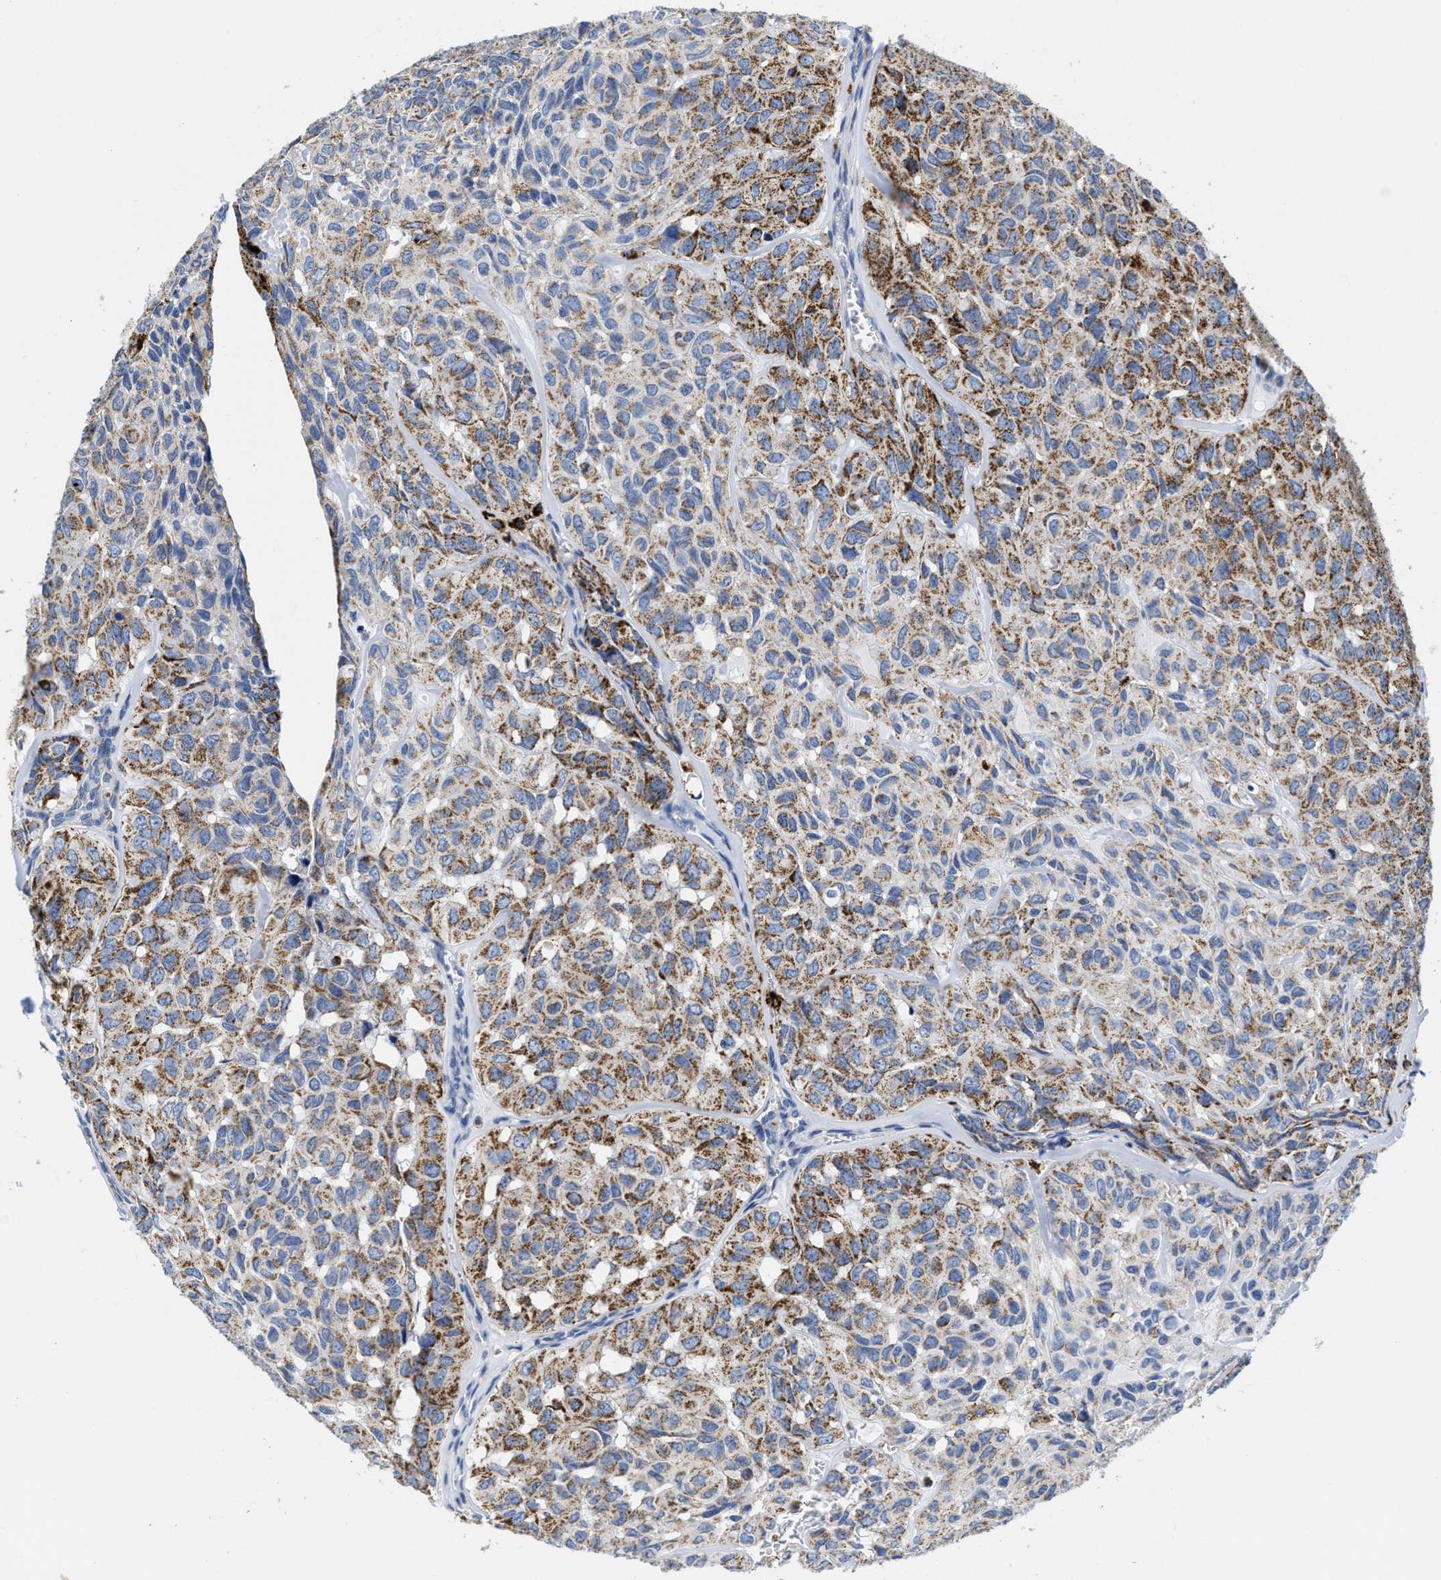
{"staining": {"intensity": "moderate", "quantity": ">75%", "location": "cytoplasmic/membranous"}, "tissue": "head and neck cancer", "cell_type": "Tumor cells", "image_type": "cancer", "snomed": [{"axis": "morphology", "description": "Adenocarcinoma, NOS"}, {"axis": "topography", "description": "Salivary gland, NOS"}, {"axis": "topography", "description": "Head-Neck"}], "caption": "Brown immunohistochemical staining in human head and neck cancer (adenocarcinoma) demonstrates moderate cytoplasmic/membranous expression in approximately >75% of tumor cells.", "gene": "TBRG4", "patient": {"sex": "female", "age": 76}}